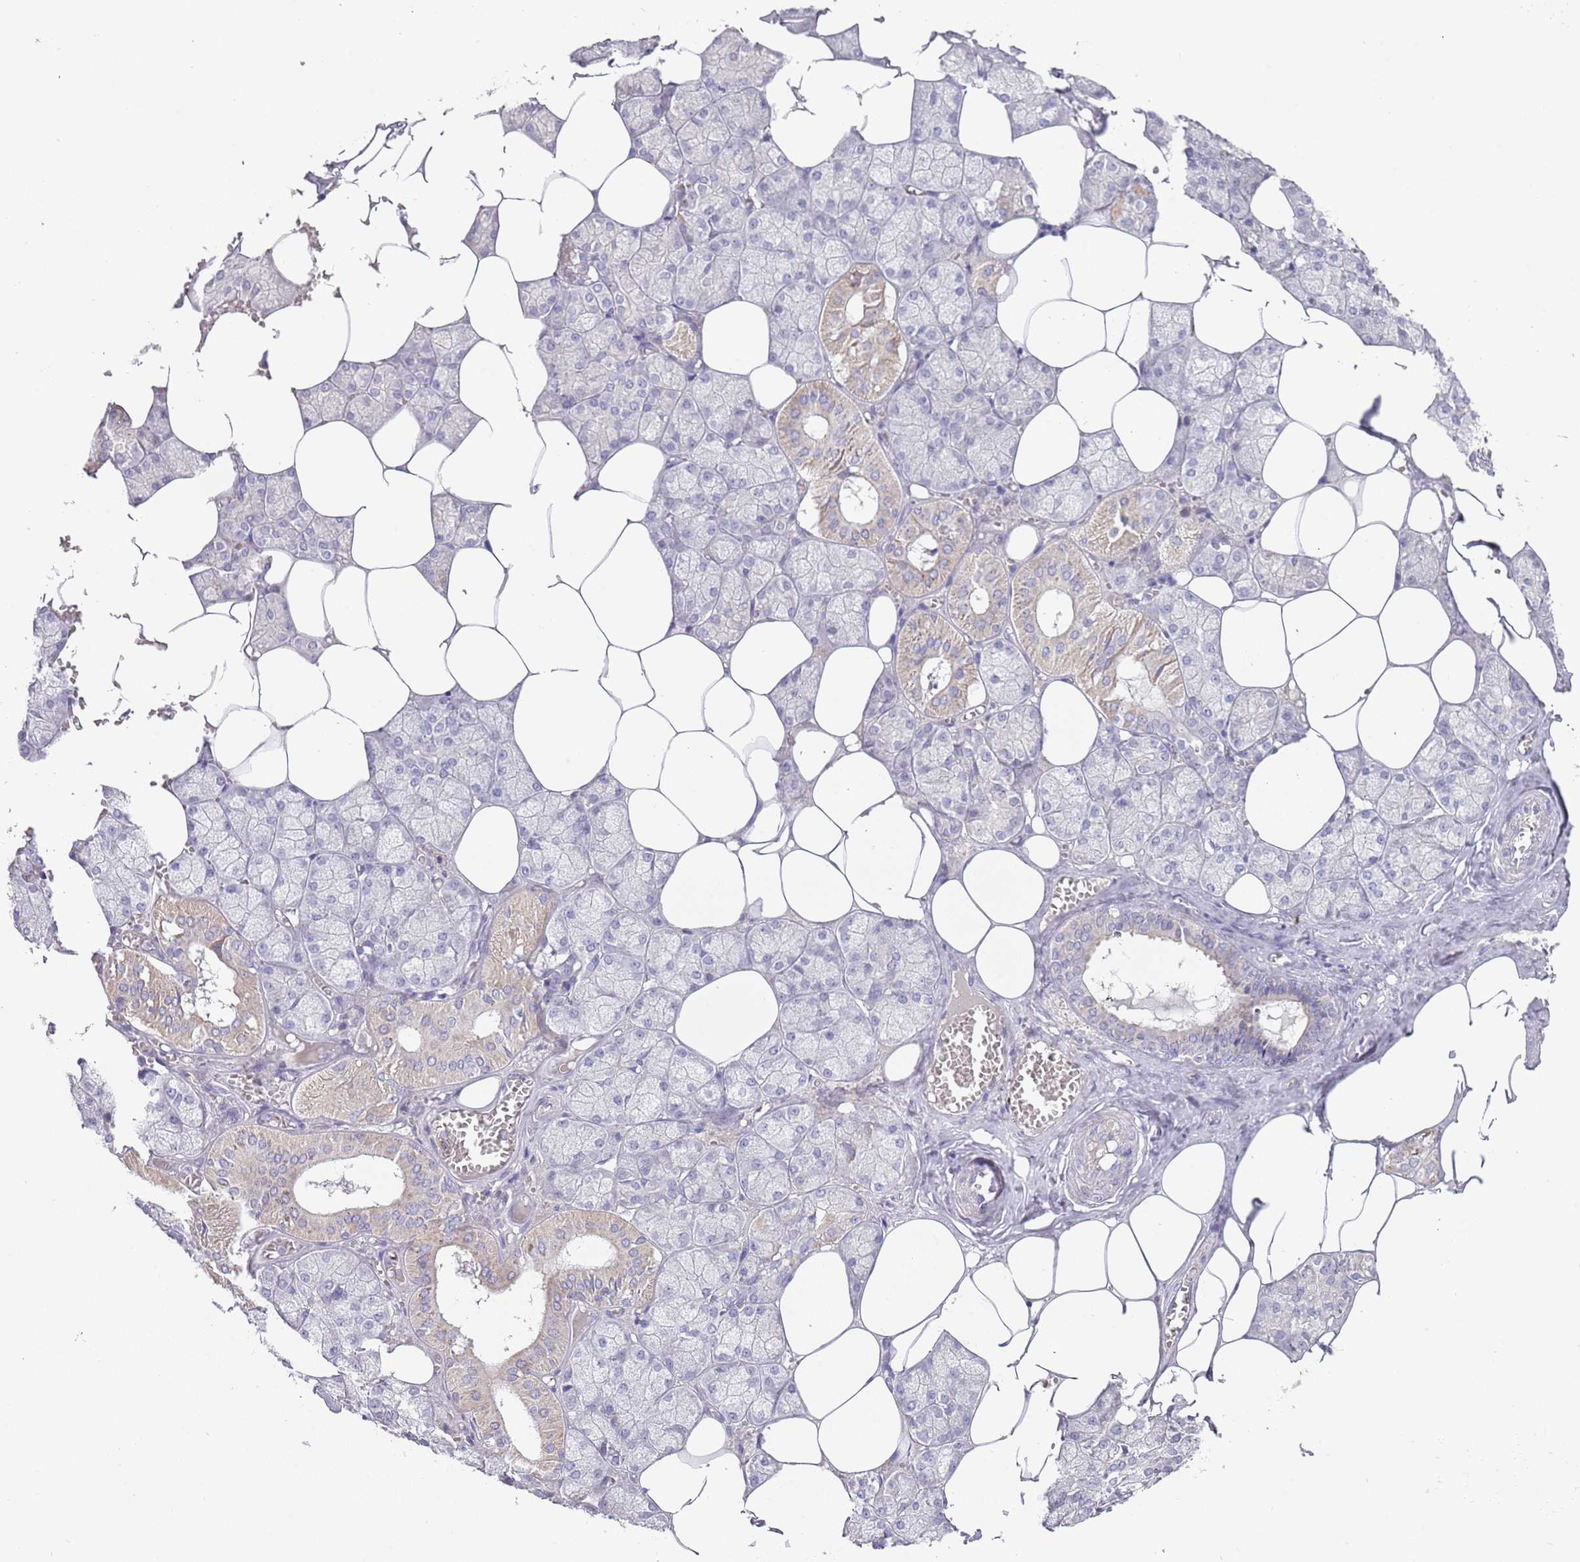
{"staining": {"intensity": "weak", "quantity": "<25%", "location": "cytoplasmic/membranous"}, "tissue": "salivary gland", "cell_type": "Glandular cells", "image_type": "normal", "snomed": [{"axis": "morphology", "description": "Normal tissue, NOS"}, {"axis": "topography", "description": "Salivary gland"}], "caption": "IHC micrograph of normal salivary gland: human salivary gland stained with DAB (3,3'-diaminobenzidine) shows no significant protein staining in glandular cells. (Brightfield microscopy of DAB immunohistochemistry at high magnification).", "gene": "PRAC1", "patient": {"sex": "male", "age": 62}}